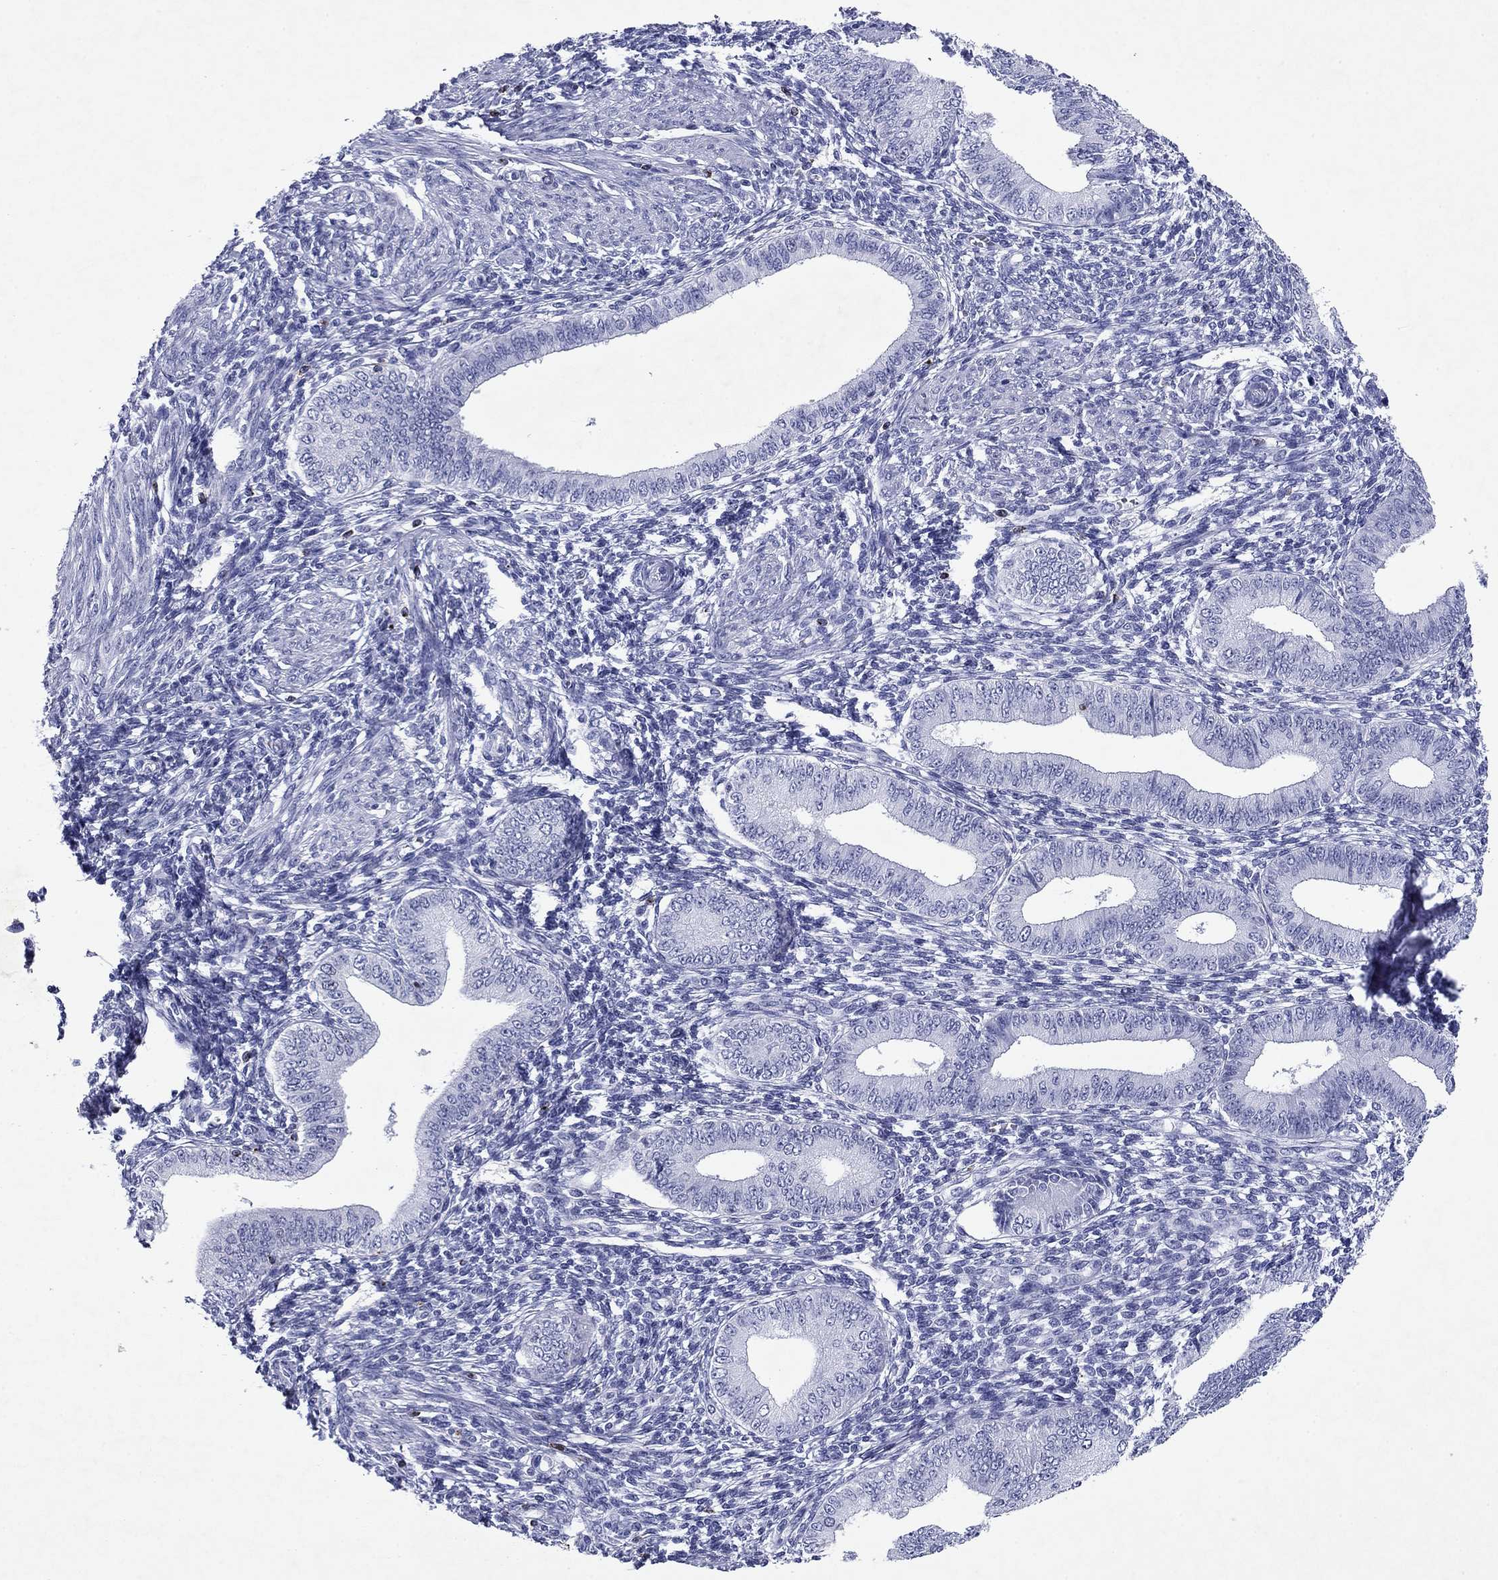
{"staining": {"intensity": "negative", "quantity": "none", "location": "none"}, "tissue": "endometrium", "cell_type": "Cells in endometrial stroma", "image_type": "normal", "snomed": [{"axis": "morphology", "description": "Normal tissue, NOS"}, {"axis": "topography", "description": "Endometrium"}], "caption": "High magnification brightfield microscopy of unremarkable endometrium stained with DAB (3,3'-diaminobenzidine) (brown) and counterstained with hematoxylin (blue): cells in endometrial stroma show no significant staining. Brightfield microscopy of immunohistochemistry (IHC) stained with DAB (brown) and hematoxylin (blue), captured at high magnification.", "gene": "GZMK", "patient": {"sex": "female", "age": 42}}